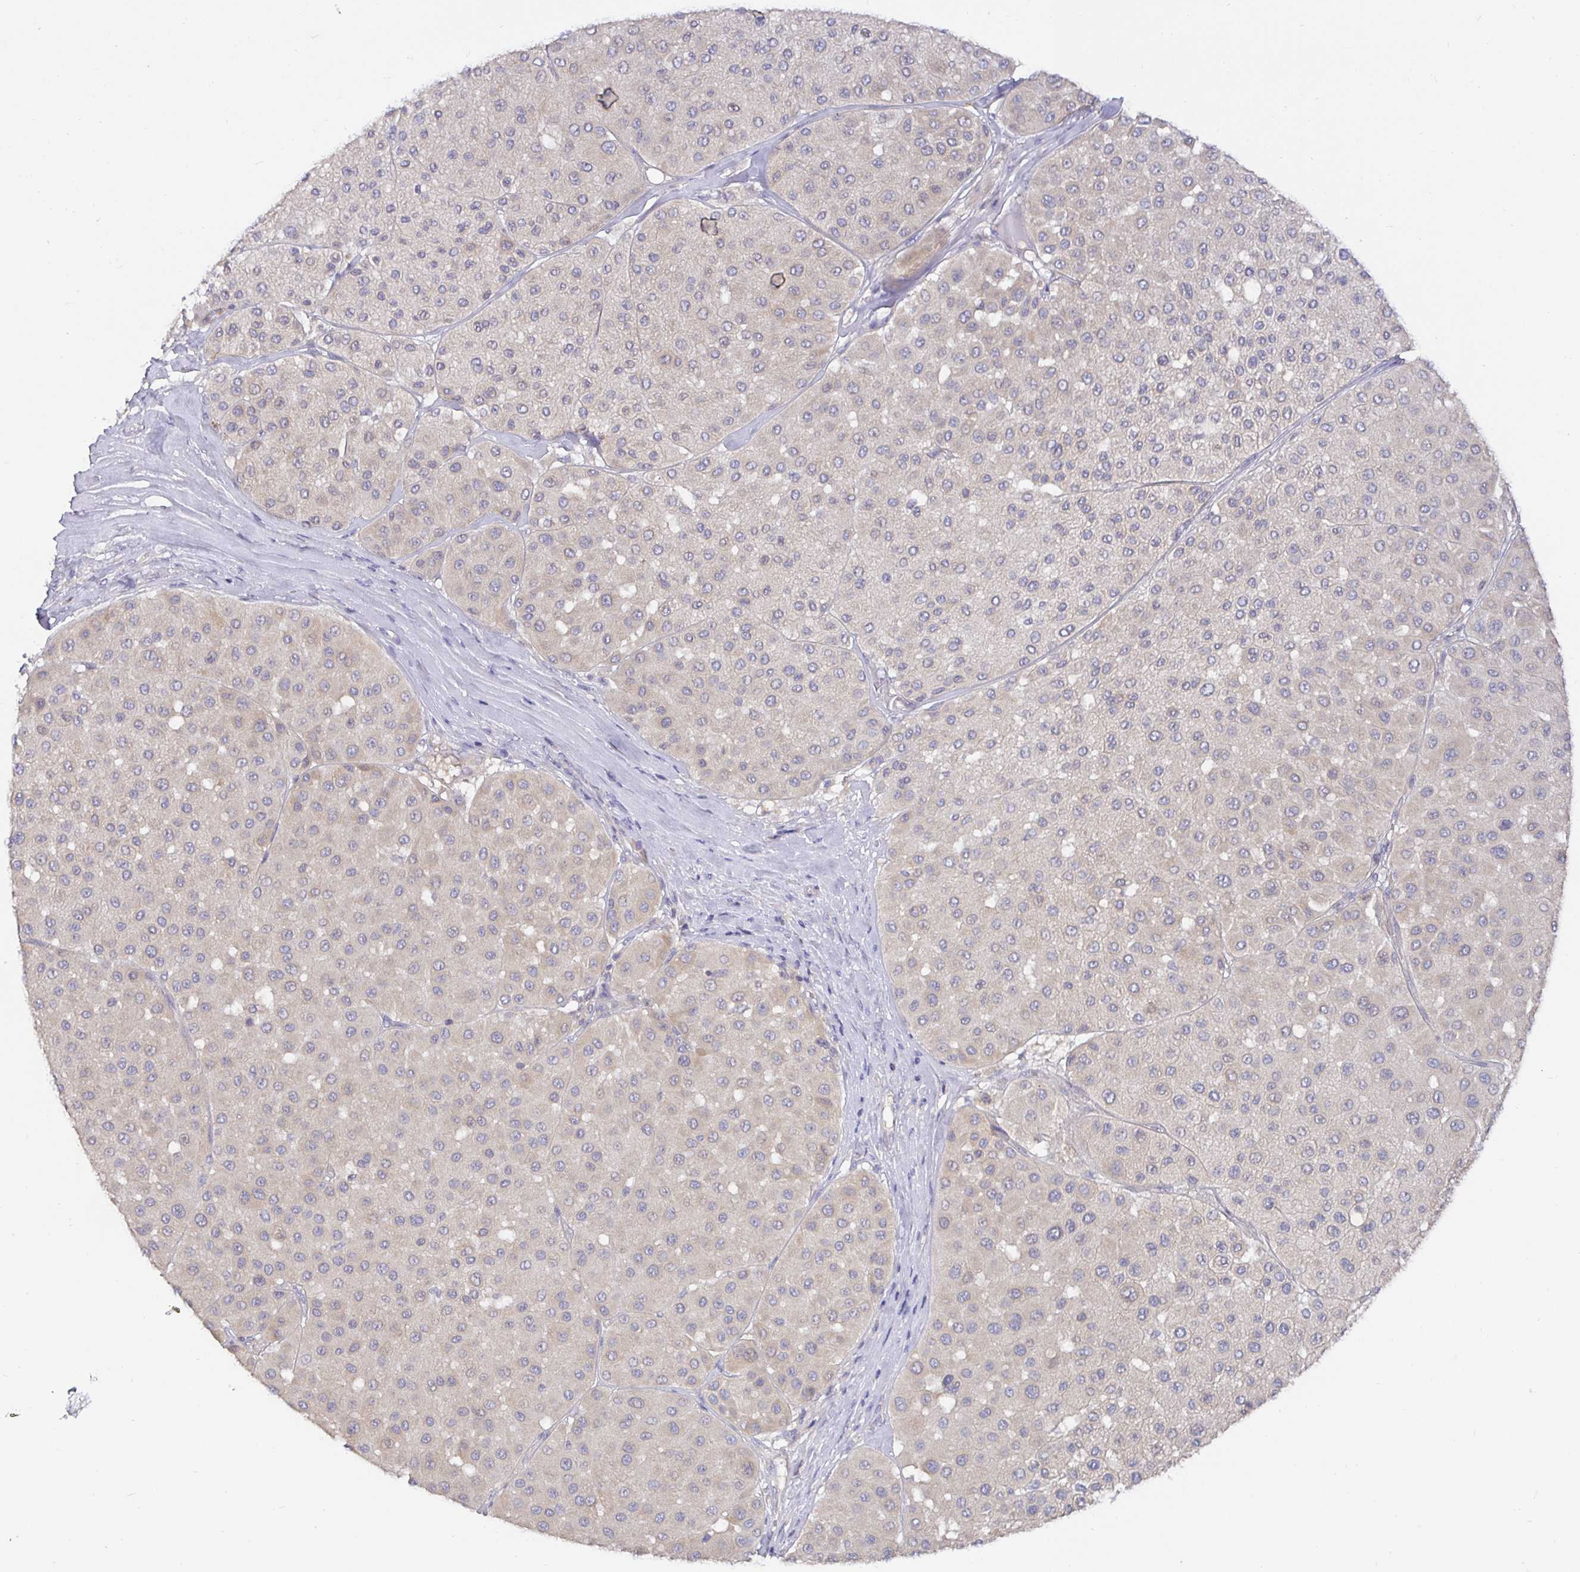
{"staining": {"intensity": "negative", "quantity": "none", "location": "none"}, "tissue": "melanoma", "cell_type": "Tumor cells", "image_type": "cancer", "snomed": [{"axis": "morphology", "description": "Malignant melanoma, Metastatic site"}, {"axis": "topography", "description": "Smooth muscle"}], "caption": "The IHC photomicrograph has no significant positivity in tumor cells of melanoma tissue.", "gene": "KIF21A", "patient": {"sex": "male", "age": 41}}